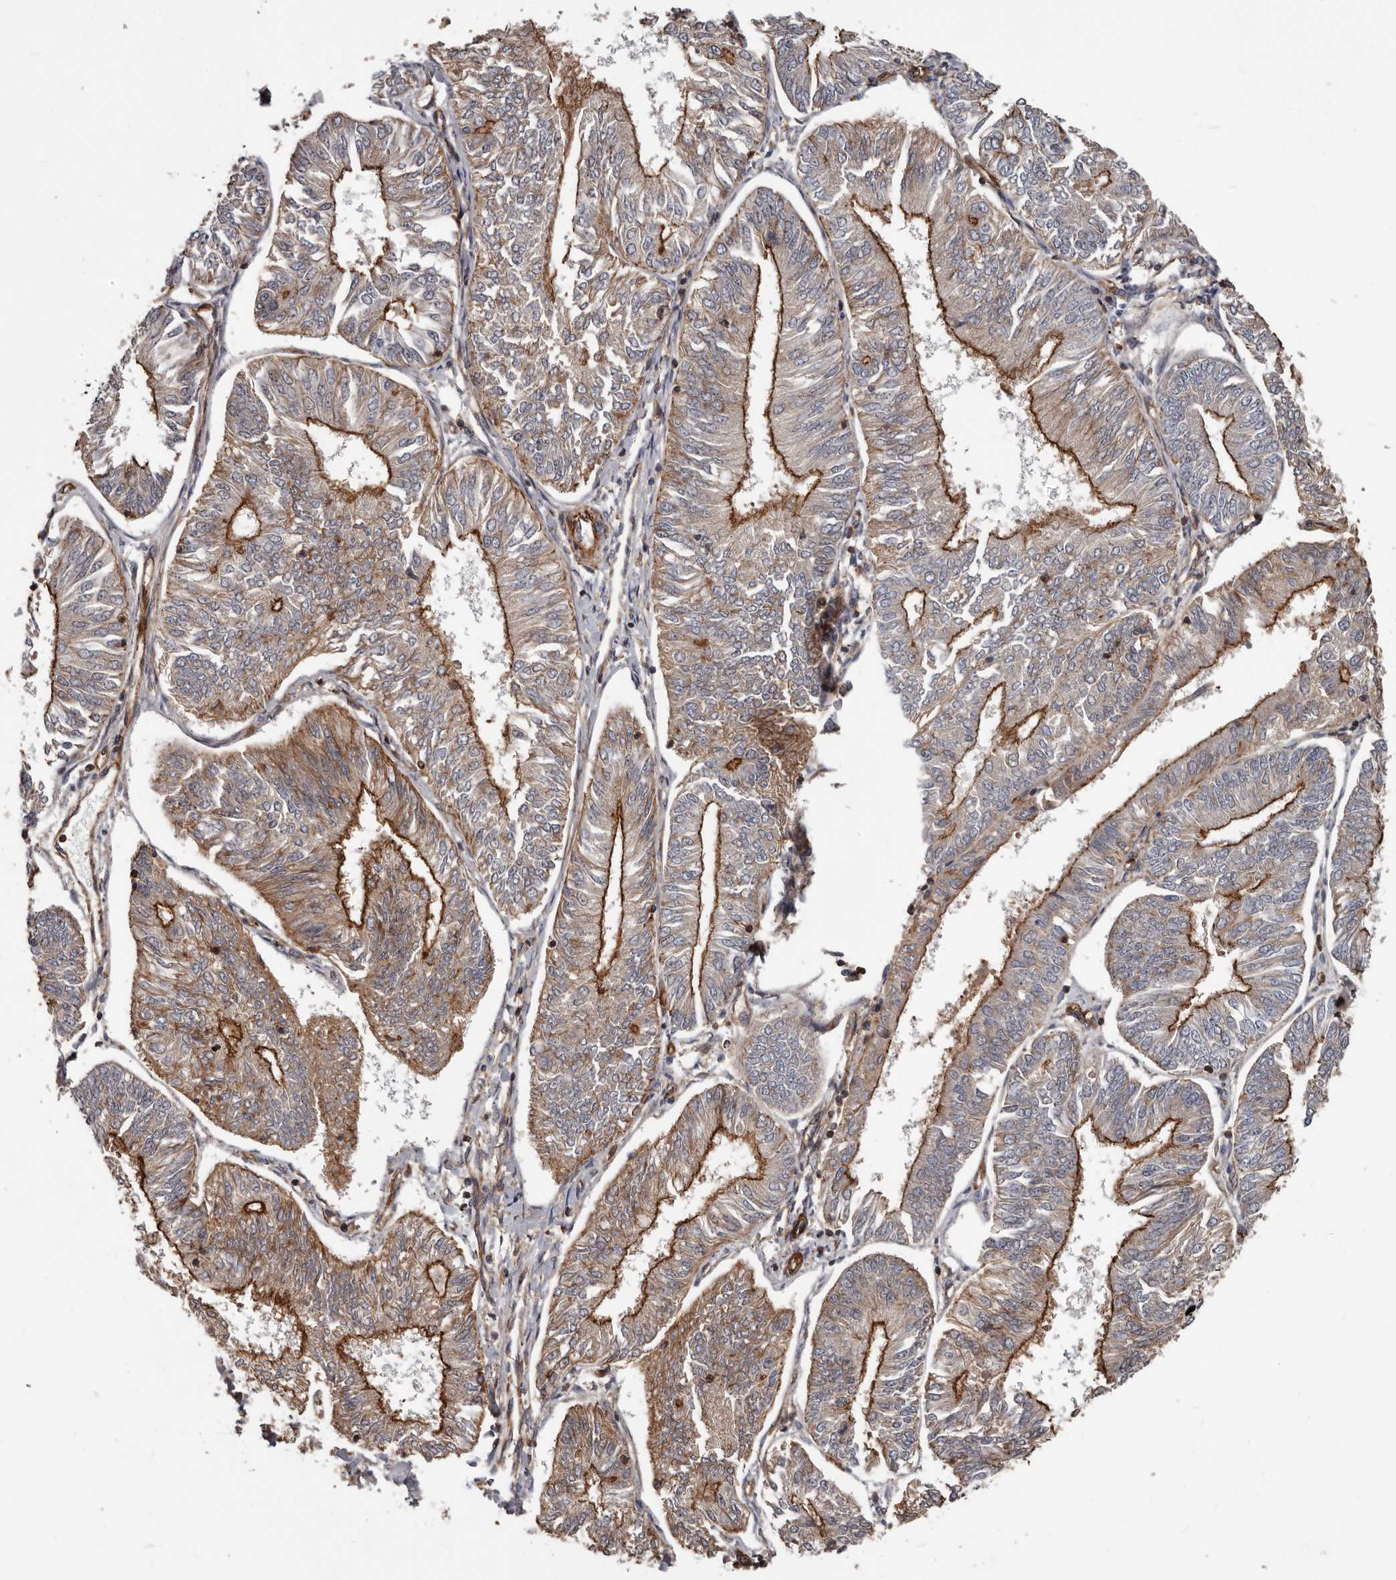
{"staining": {"intensity": "moderate", "quantity": ">75%", "location": "cytoplasmic/membranous"}, "tissue": "endometrial cancer", "cell_type": "Tumor cells", "image_type": "cancer", "snomed": [{"axis": "morphology", "description": "Adenocarcinoma, NOS"}, {"axis": "topography", "description": "Endometrium"}], "caption": "Protein analysis of endometrial cancer (adenocarcinoma) tissue reveals moderate cytoplasmic/membranous staining in approximately >75% of tumor cells. The staining is performed using DAB brown chromogen to label protein expression. The nuclei are counter-stained blue using hematoxylin.", "gene": "PNRC2", "patient": {"sex": "female", "age": 58}}